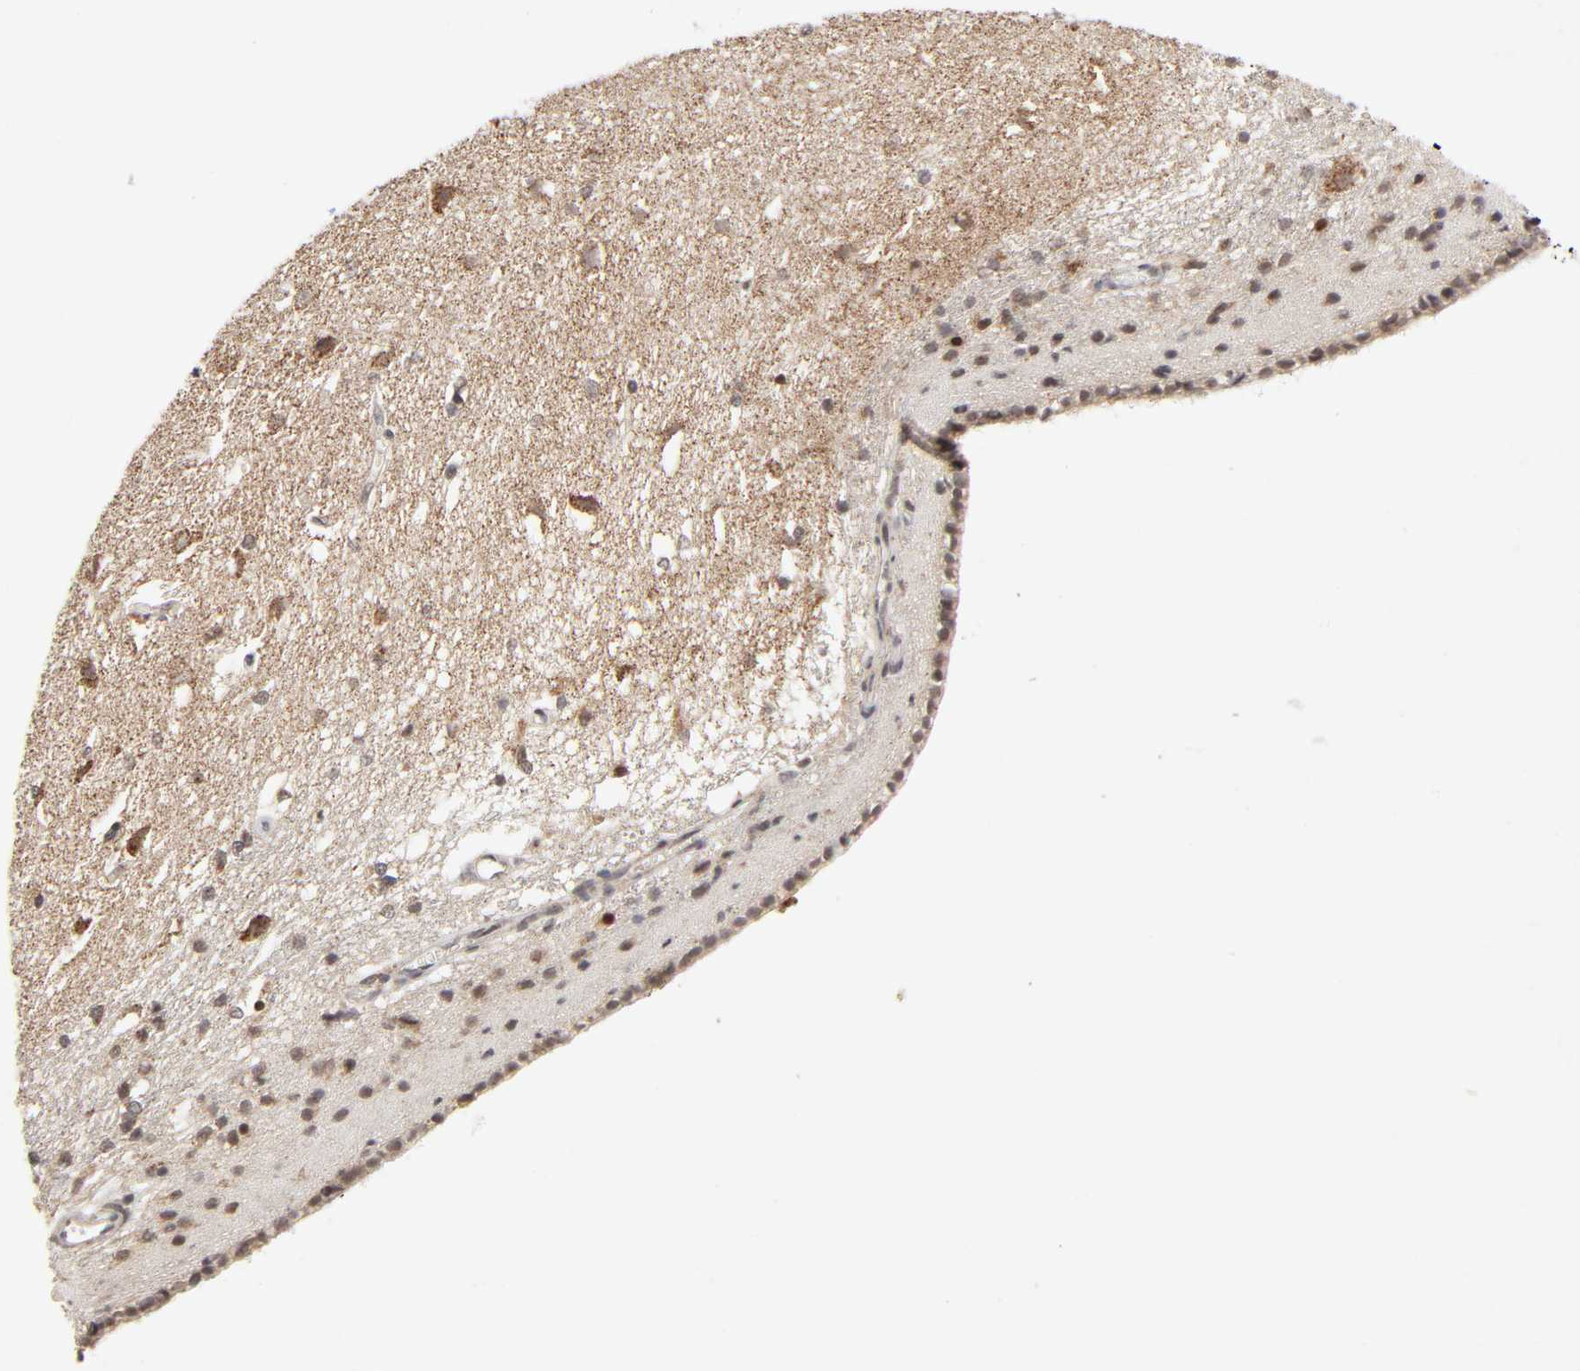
{"staining": {"intensity": "moderate", "quantity": "25%-75%", "location": "cytoplasmic/membranous,nuclear"}, "tissue": "caudate", "cell_type": "Glial cells", "image_type": "normal", "snomed": [{"axis": "morphology", "description": "Normal tissue, NOS"}, {"axis": "topography", "description": "Lateral ventricle wall"}], "caption": "Immunohistochemistry (IHC) staining of normal caudate, which displays medium levels of moderate cytoplasmic/membranous,nuclear expression in approximately 25%-75% of glial cells indicating moderate cytoplasmic/membranous,nuclear protein positivity. The staining was performed using DAB (3,3'-diaminobenzidine) (brown) for protein detection and nuclei were counterstained in hematoxylin (blue).", "gene": "AUH", "patient": {"sex": "female", "age": 19}}